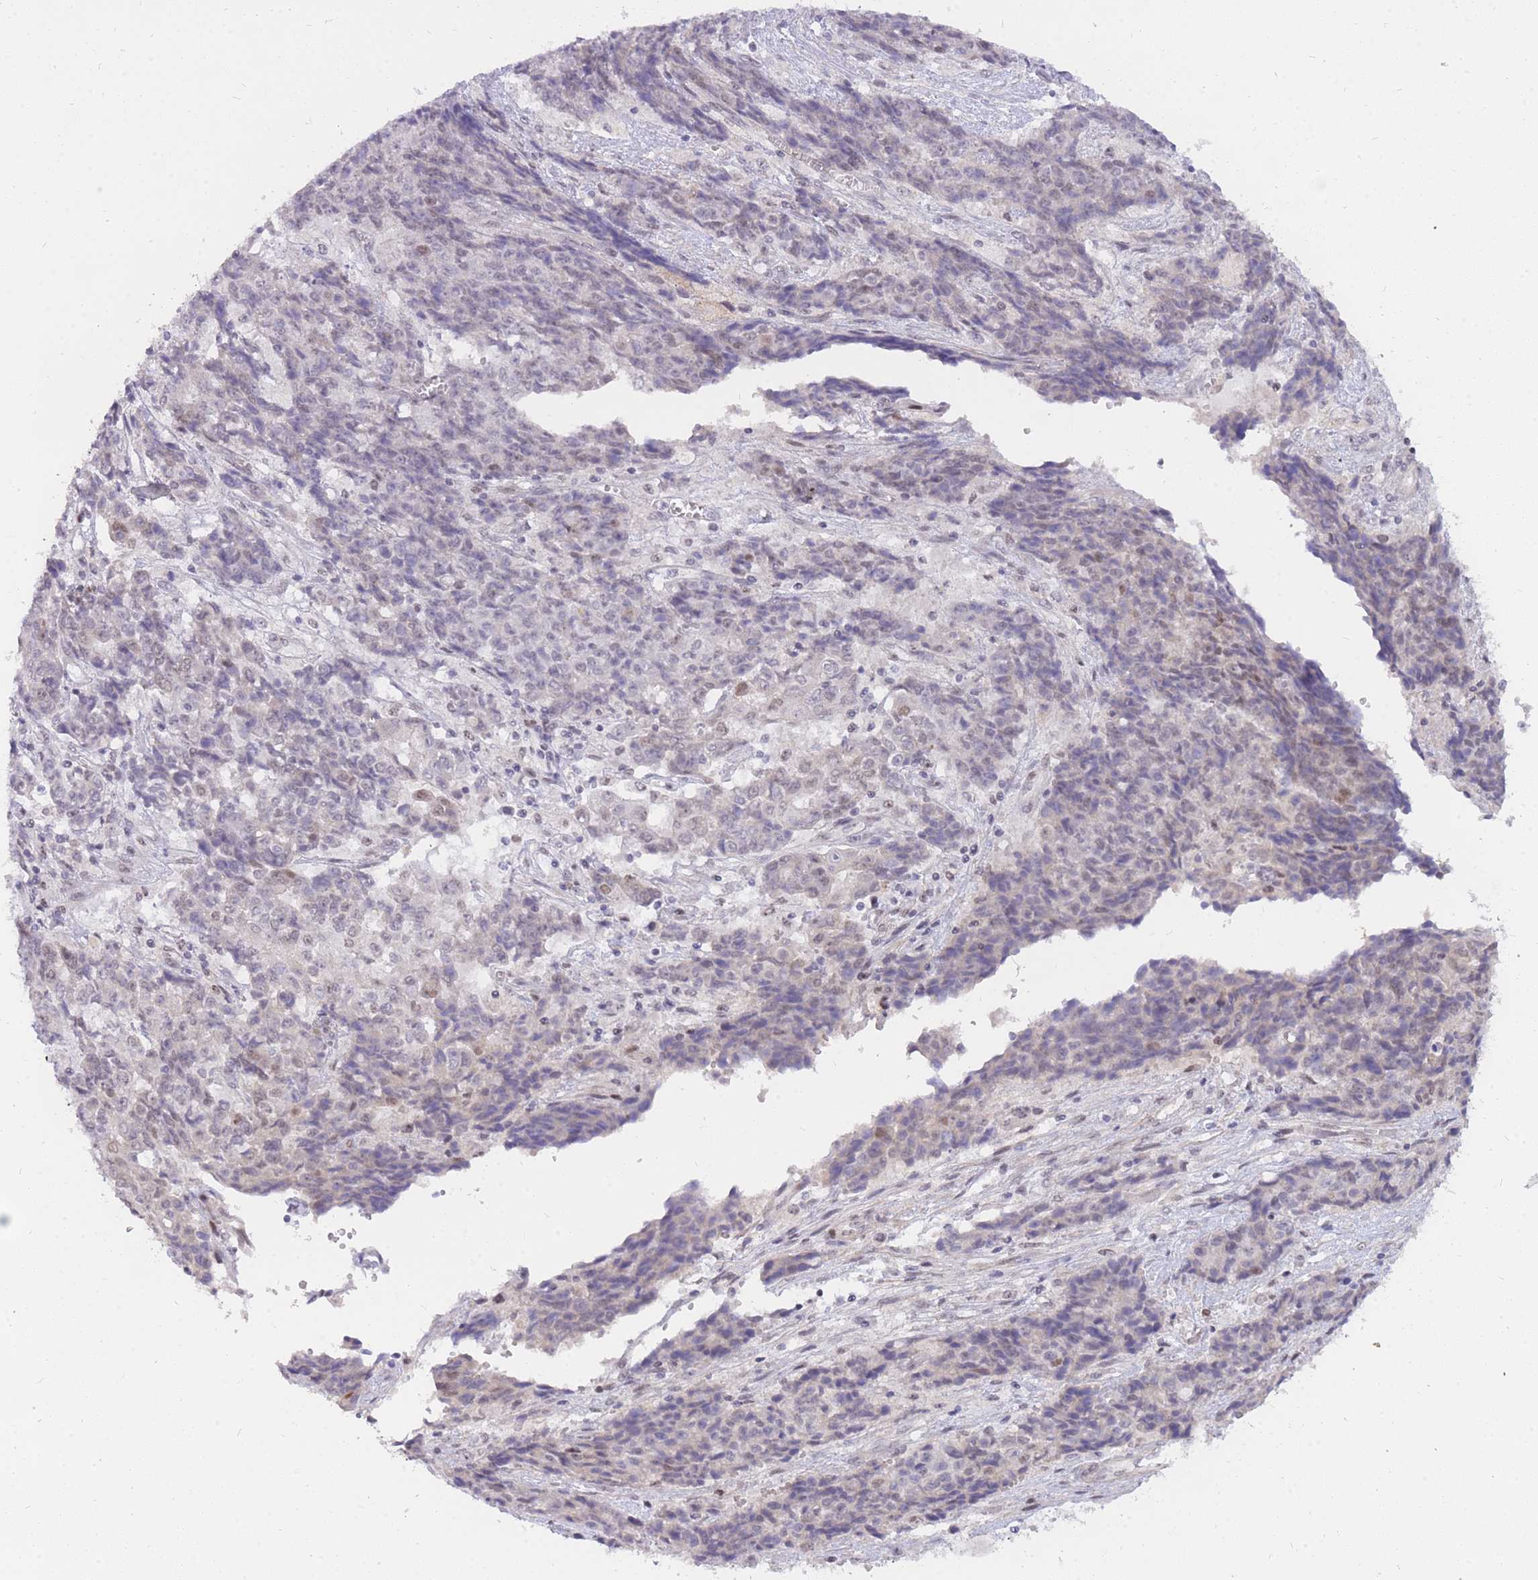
{"staining": {"intensity": "weak", "quantity": "25%-75%", "location": "nuclear"}, "tissue": "ovarian cancer", "cell_type": "Tumor cells", "image_type": "cancer", "snomed": [{"axis": "morphology", "description": "Carcinoma, endometroid"}, {"axis": "topography", "description": "Ovary"}], "caption": "Immunohistochemical staining of human ovarian cancer (endometroid carcinoma) shows low levels of weak nuclear protein staining in about 25%-75% of tumor cells. Immunohistochemistry (ihc) stains the protein of interest in brown and the nuclei are stained blue.", "gene": "TLE2", "patient": {"sex": "female", "age": 42}}